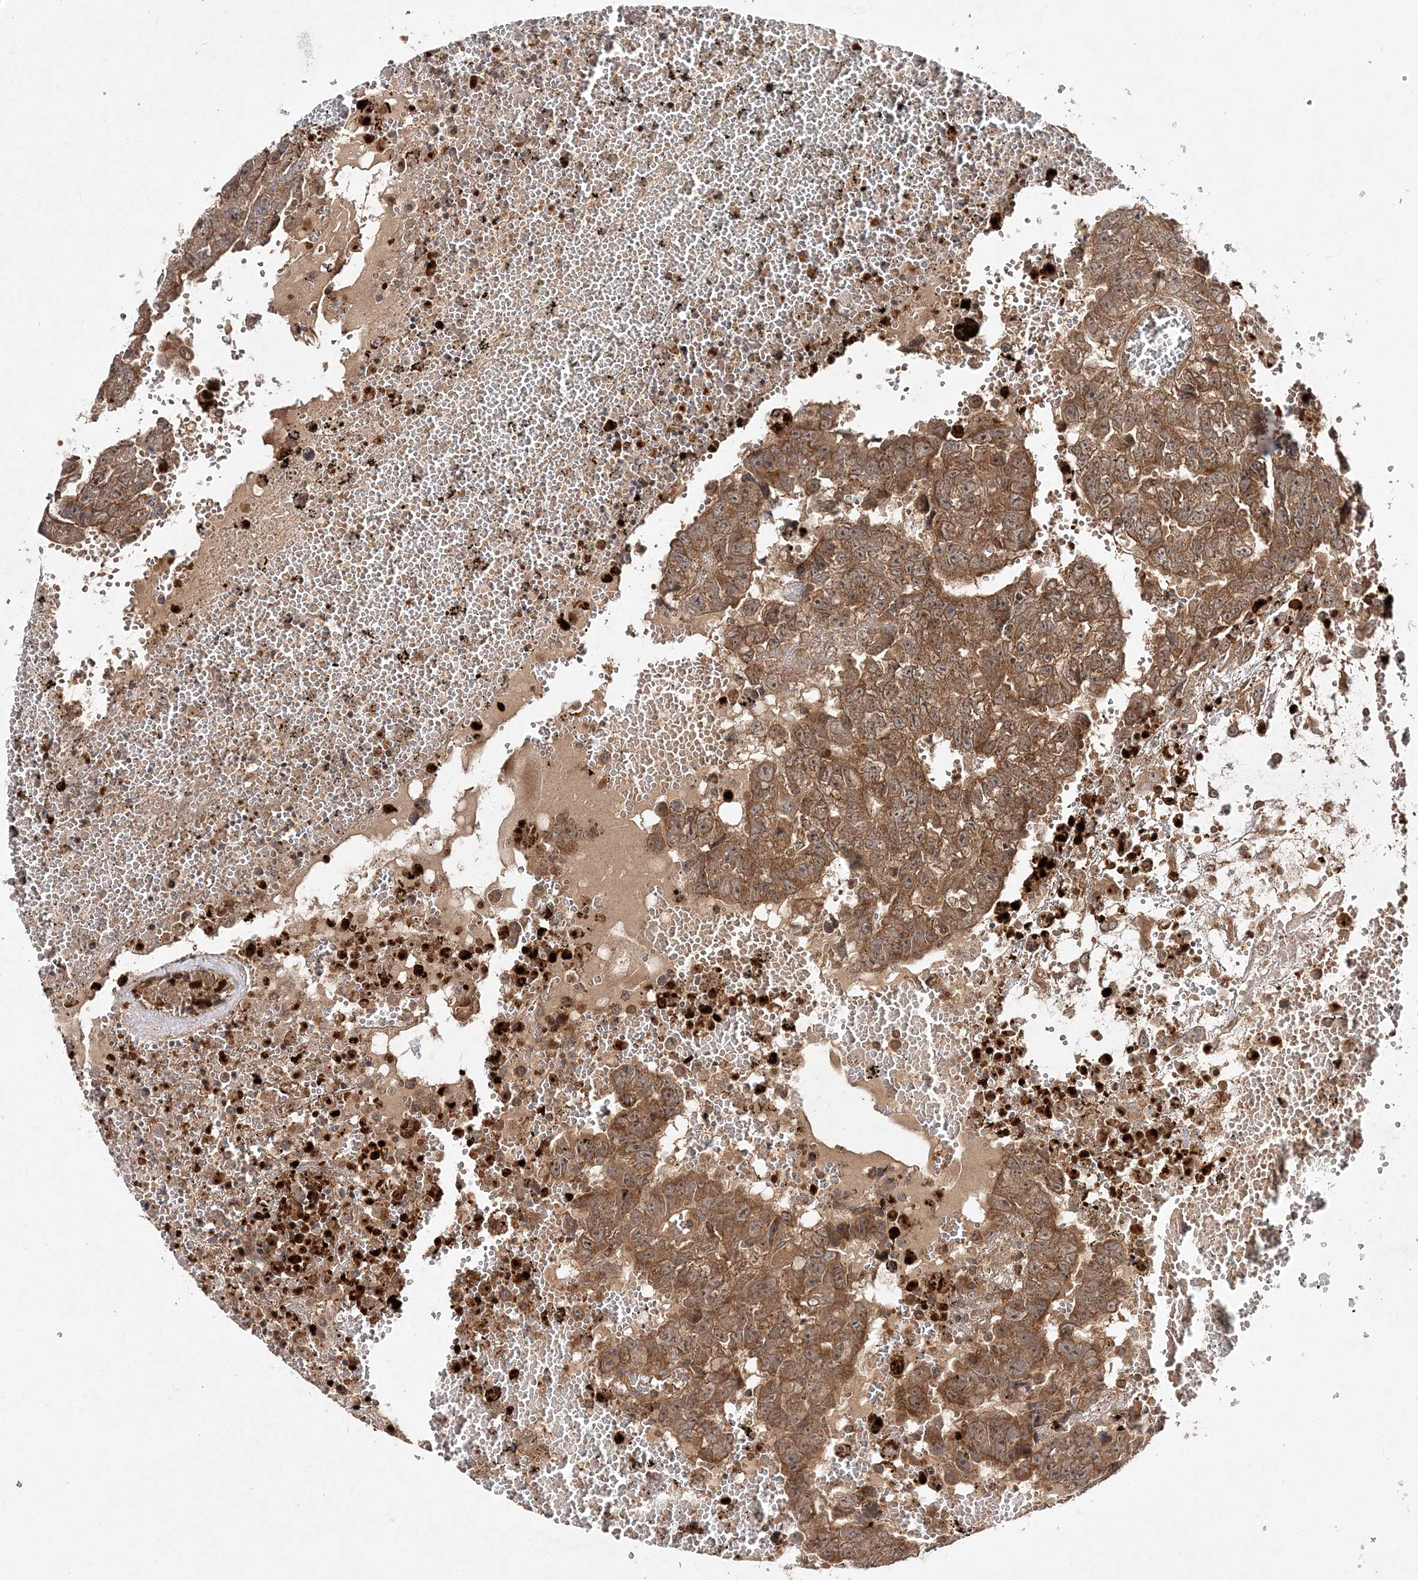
{"staining": {"intensity": "moderate", "quantity": ">75%", "location": "cytoplasmic/membranous"}, "tissue": "testis cancer", "cell_type": "Tumor cells", "image_type": "cancer", "snomed": [{"axis": "morphology", "description": "Carcinoma, Embryonal, NOS"}, {"axis": "topography", "description": "Testis"}], "caption": "Moderate cytoplasmic/membranous protein staining is appreciated in approximately >75% of tumor cells in testis cancer.", "gene": "TMEM9B", "patient": {"sex": "male", "age": 25}}